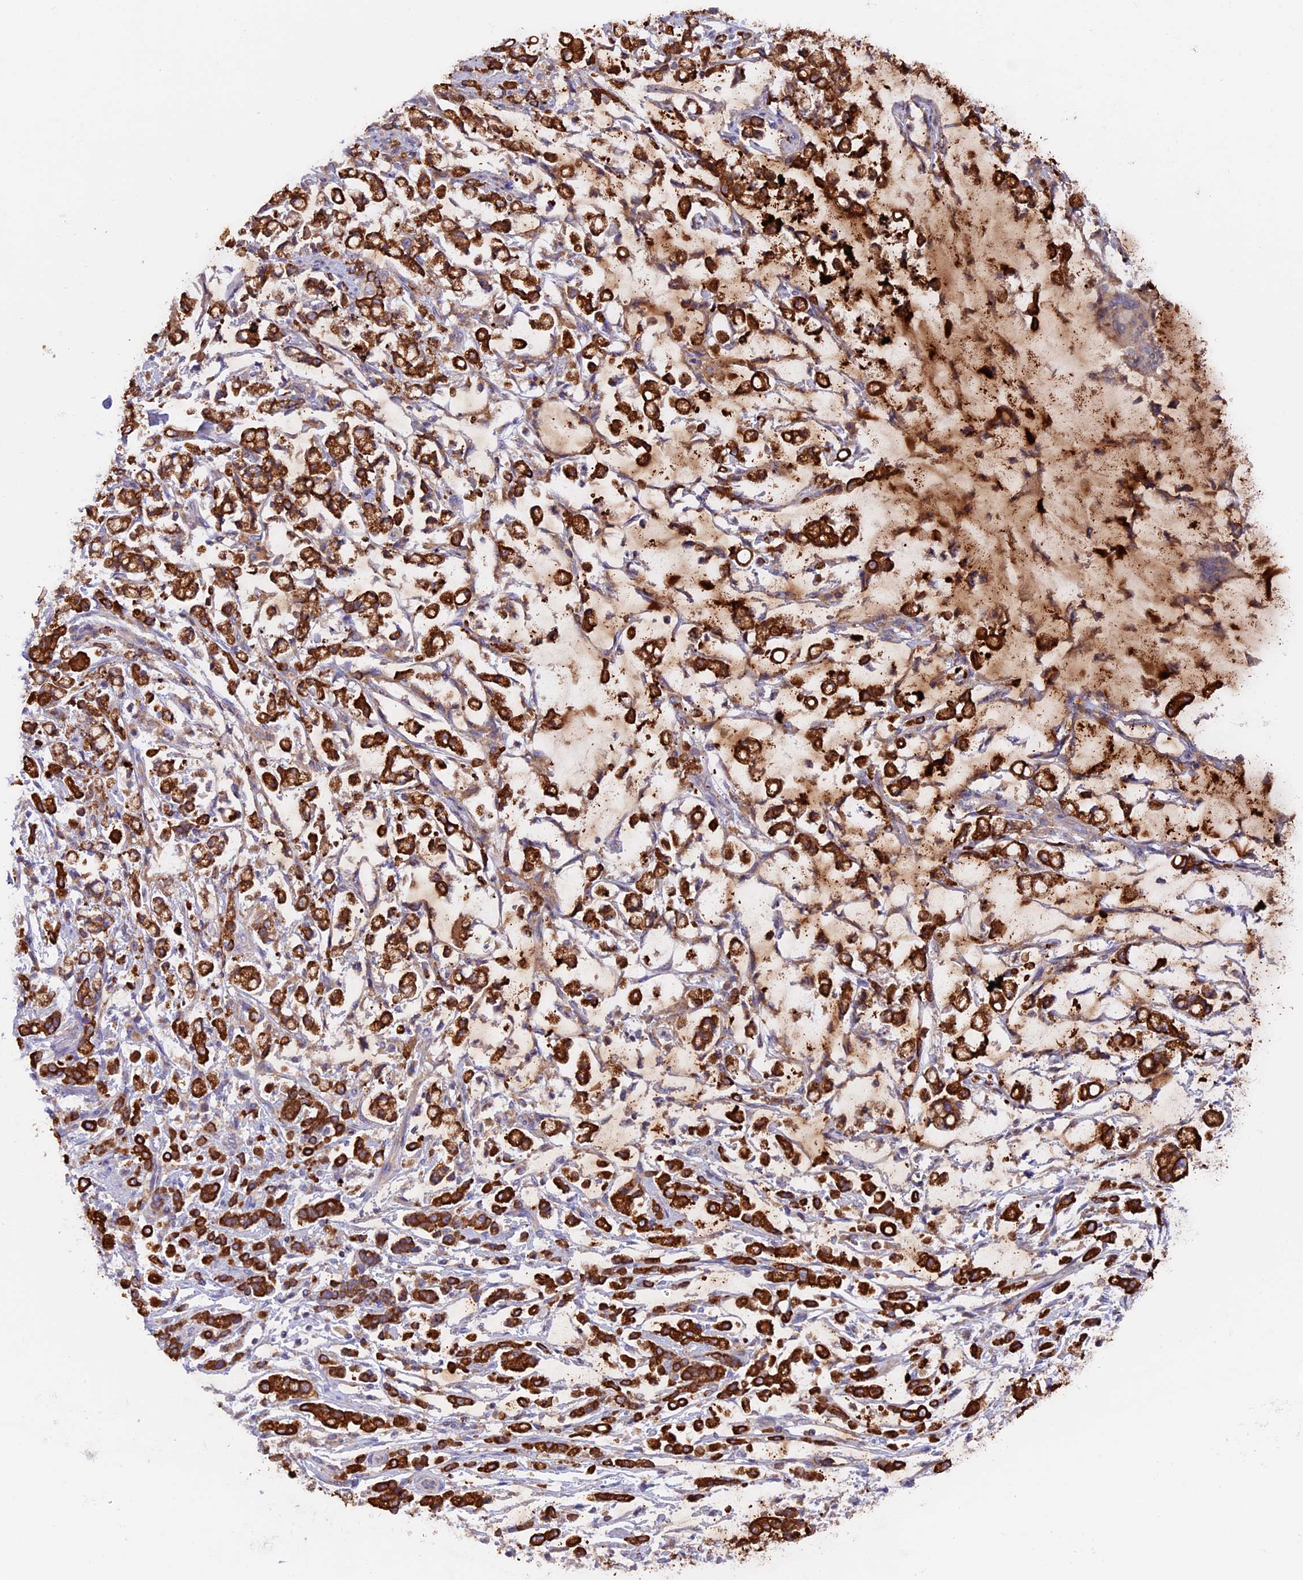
{"staining": {"intensity": "strong", "quantity": ">75%", "location": "cytoplasmic/membranous"}, "tissue": "stomach cancer", "cell_type": "Tumor cells", "image_type": "cancer", "snomed": [{"axis": "morphology", "description": "Adenocarcinoma, NOS"}, {"axis": "topography", "description": "Stomach"}], "caption": "Immunohistochemistry (DAB (3,3'-diaminobenzidine)) staining of human stomach adenocarcinoma exhibits strong cytoplasmic/membranous protein expression in about >75% of tumor cells.", "gene": "PTPN9", "patient": {"sex": "female", "age": 60}}